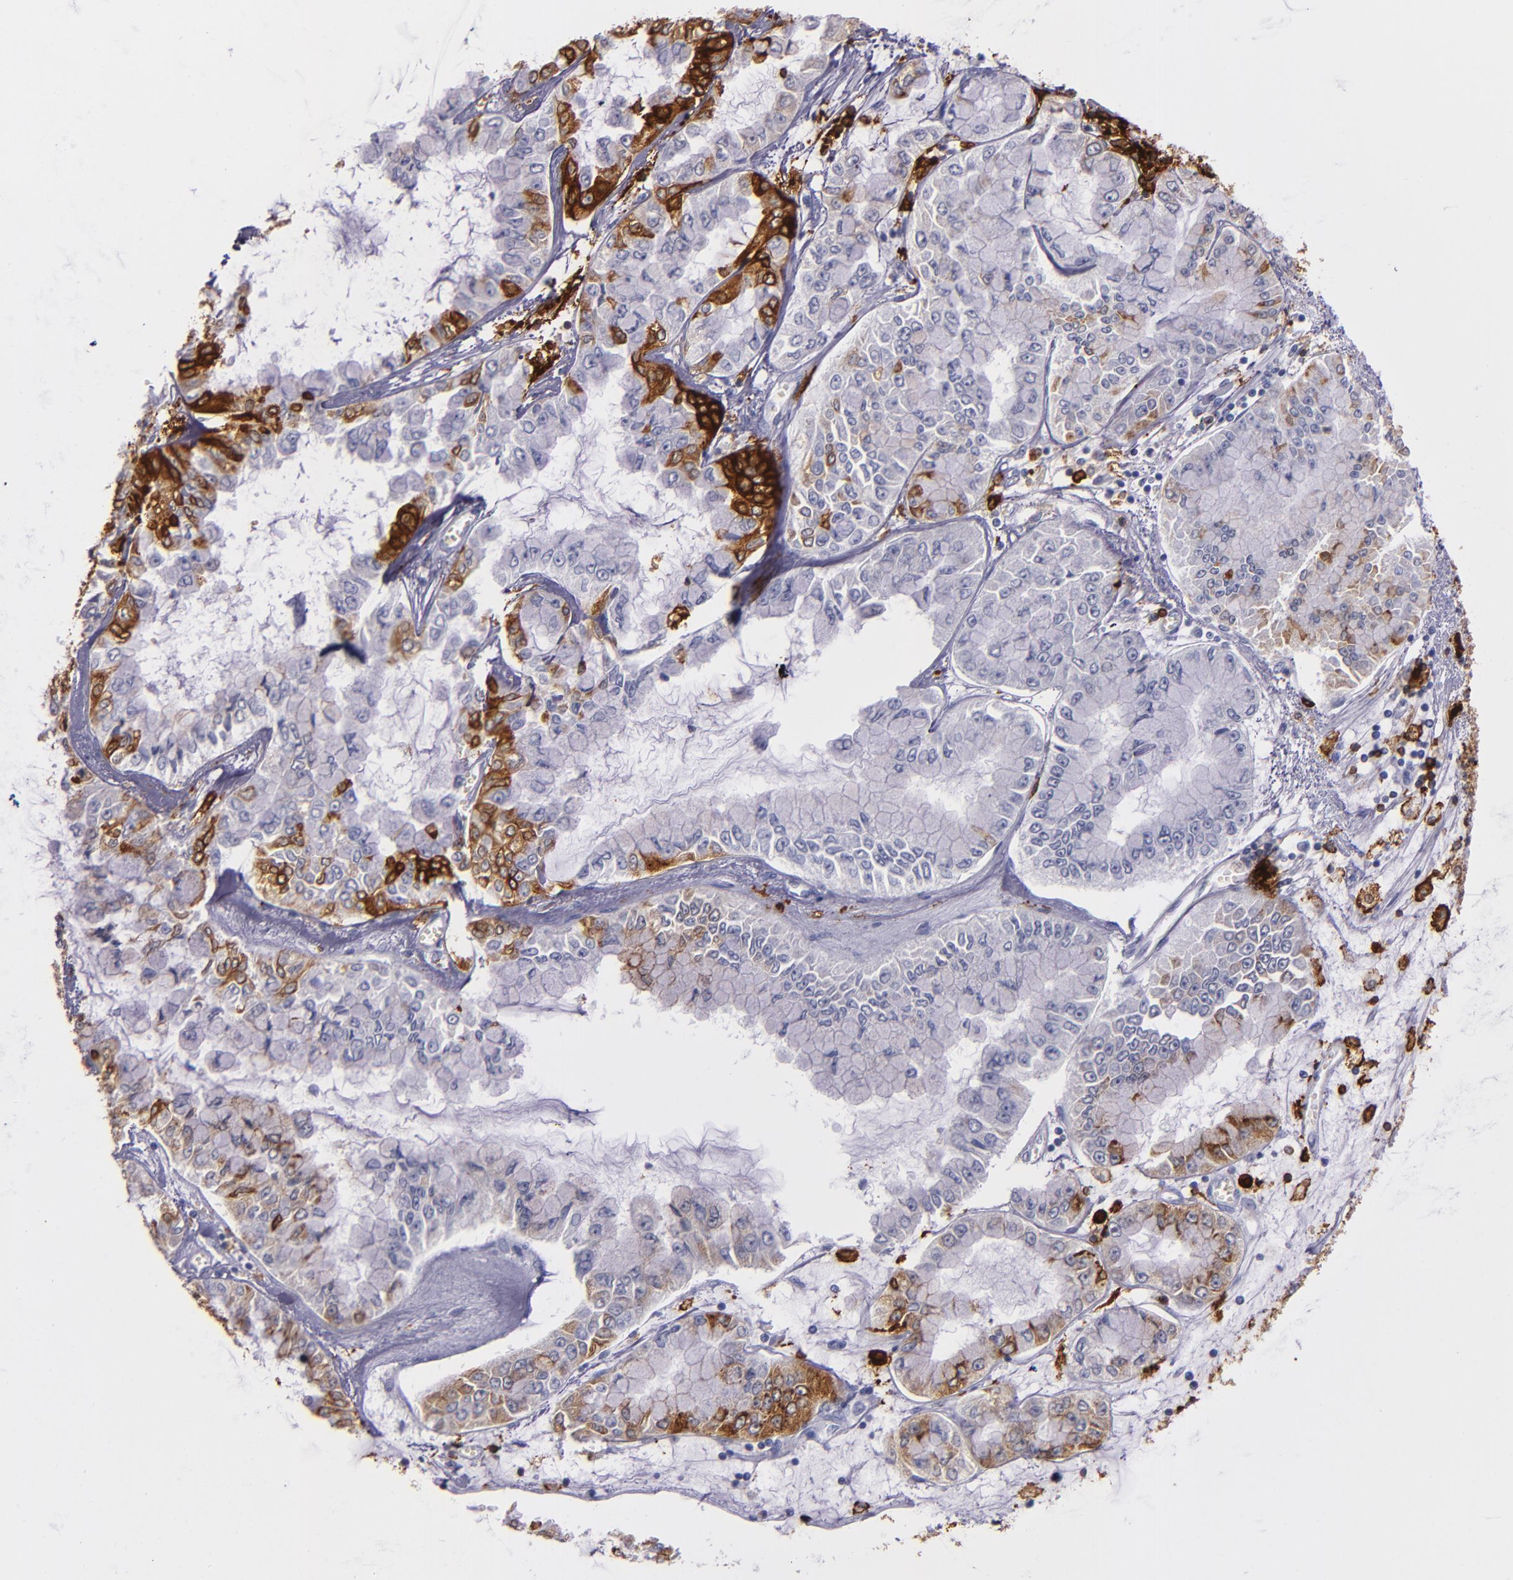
{"staining": {"intensity": "moderate", "quantity": "<25%", "location": "cytoplasmic/membranous"}, "tissue": "liver cancer", "cell_type": "Tumor cells", "image_type": "cancer", "snomed": [{"axis": "morphology", "description": "Cholangiocarcinoma"}, {"axis": "topography", "description": "Liver"}], "caption": "The image exhibits a brown stain indicating the presence of a protein in the cytoplasmic/membranous of tumor cells in cholangiocarcinoma (liver).", "gene": "HLA-DRA", "patient": {"sex": "female", "age": 79}}